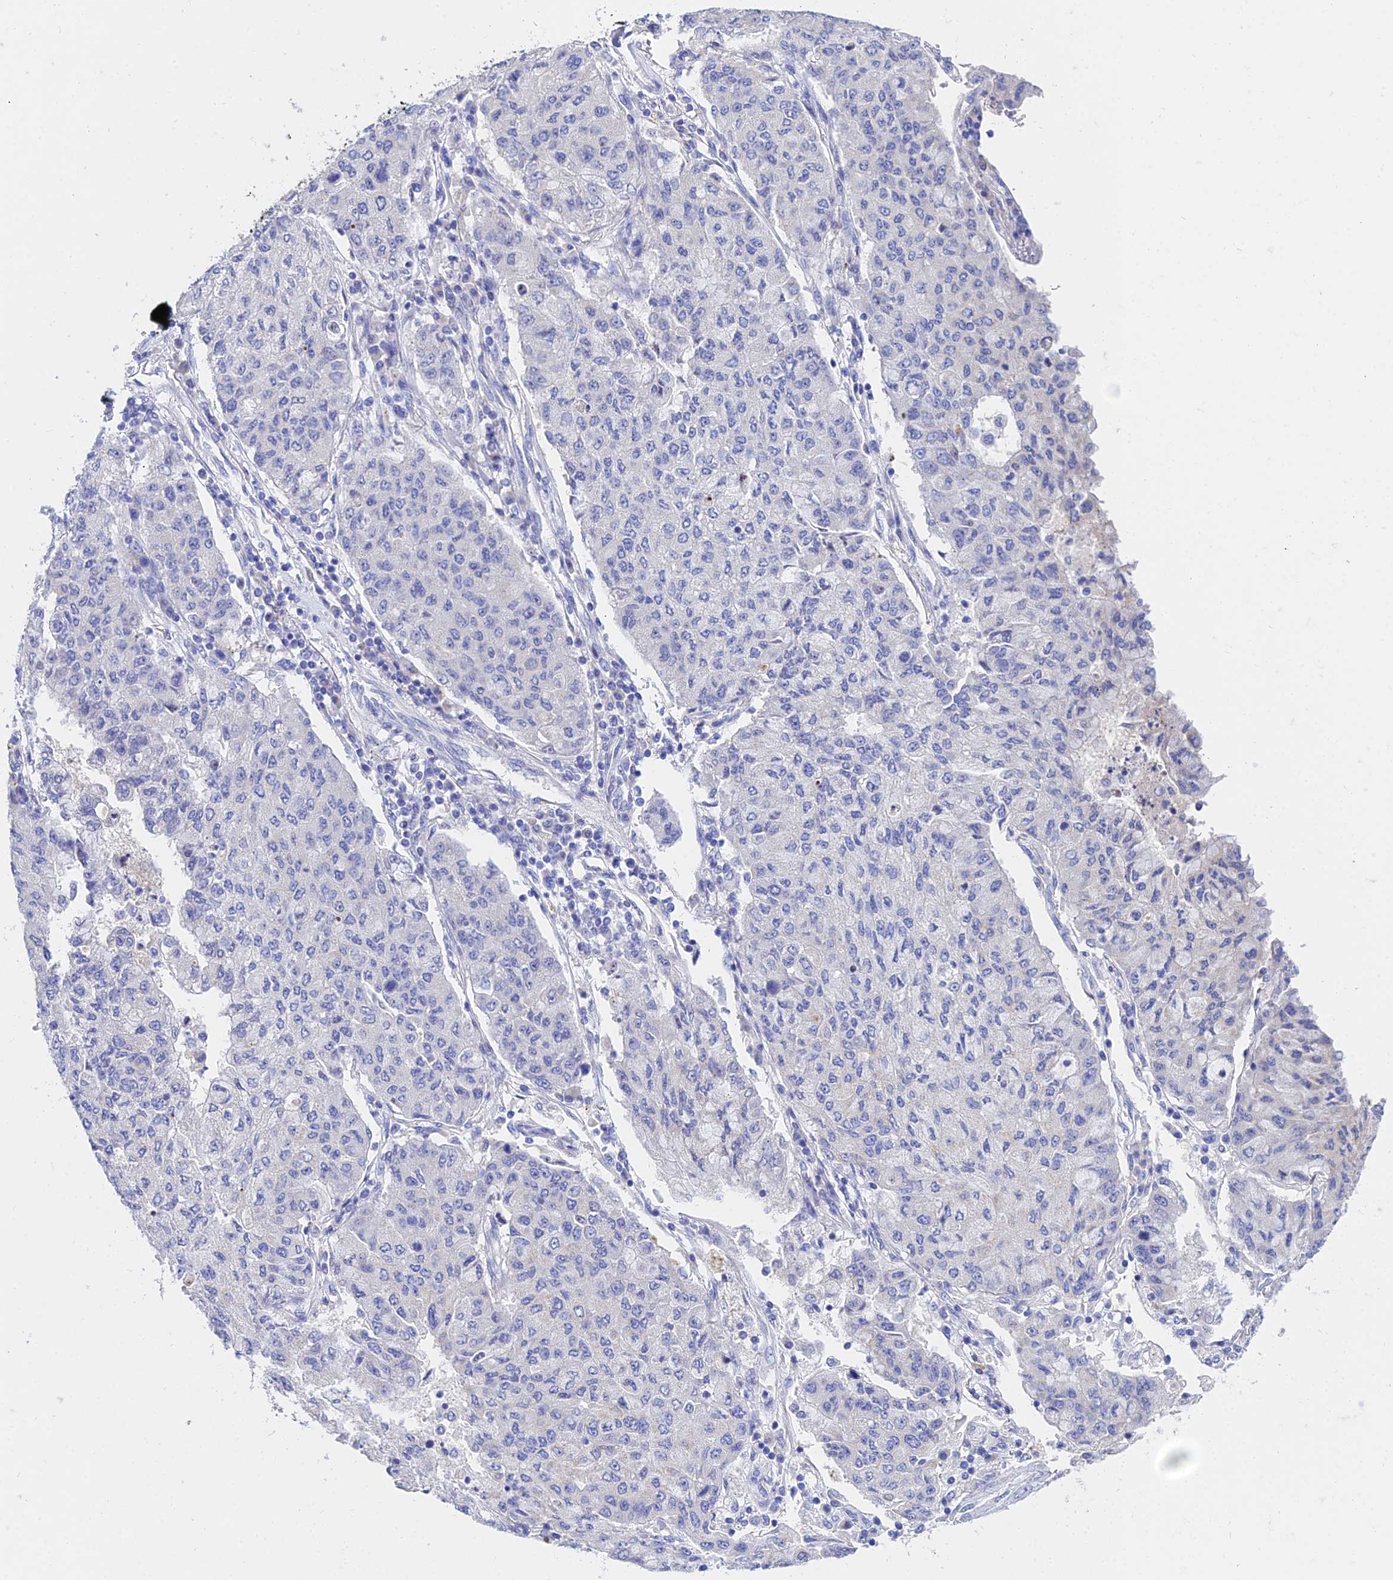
{"staining": {"intensity": "negative", "quantity": "none", "location": "none"}, "tissue": "lung cancer", "cell_type": "Tumor cells", "image_type": "cancer", "snomed": [{"axis": "morphology", "description": "Squamous cell carcinoma, NOS"}, {"axis": "topography", "description": "Lung"}], "caption": "Immunohistochemistry of squamous cell carcinoma (lung) shows no expression in tumor cells.", "gene": "CEP41", "patient": {"sex": "male", "age": 74}}